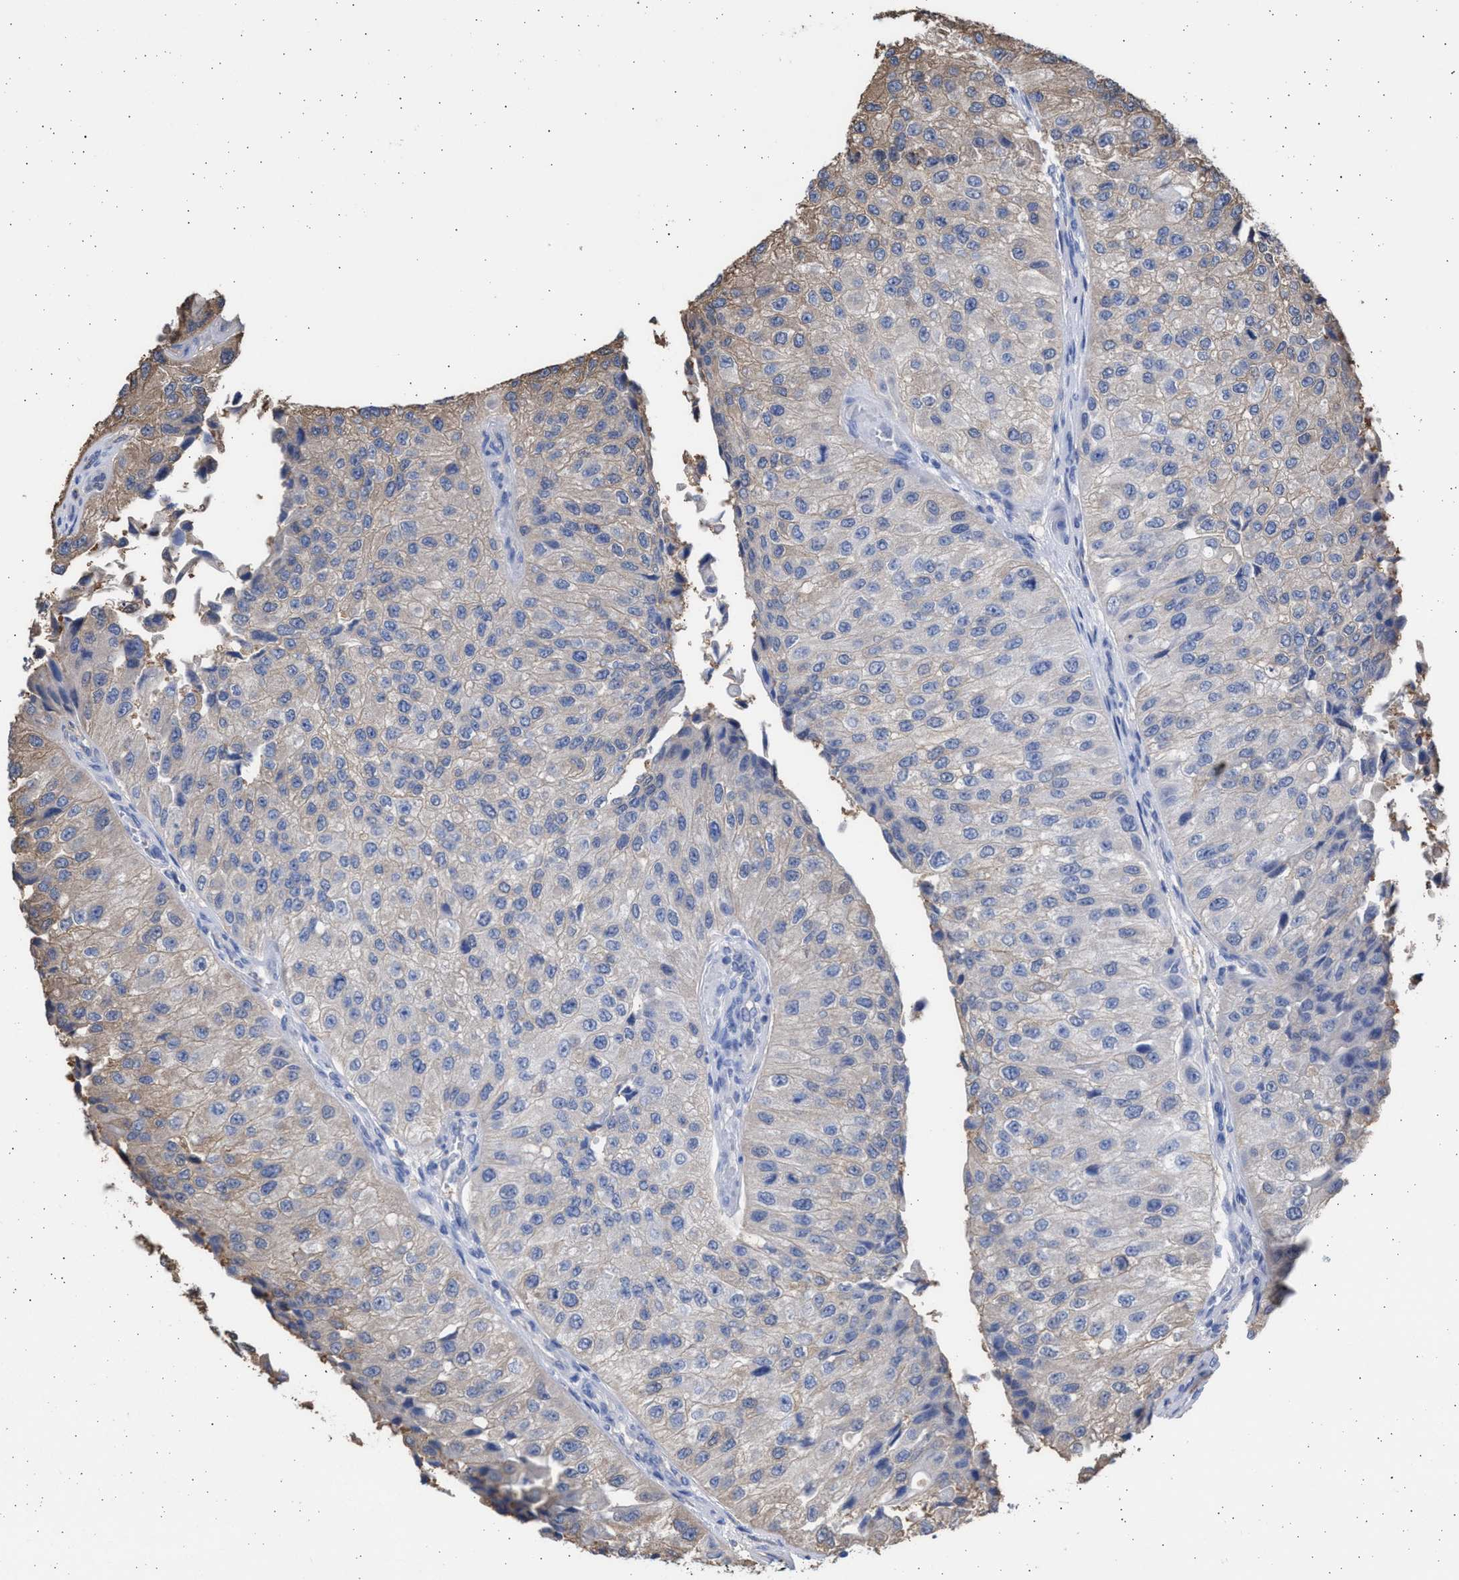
{"staining": {"intensity": "weak", "quantity": "<25%", "location": "cytoplasmic/membranous"}, "tissue": "urothelial cancer", "cell_type": "Tumor cells", "image_type": "cancer", "snomed": [{"axis": "morphology", "description": "Urothelial carcinoma, High grade"}, {"axis": "topography", "description": "Kidney"}, {"axis": "topography", "description": "Urinary bladder"}], "caption": "This micrograph is of urothelial cancer stained with immunohistochemistry to label a protein in brown with the nuclei are counter-stained blue. There is no expression in tumor cells.", "gene": "ALDOC", "patient": {"sex": "male", "age": 77}}